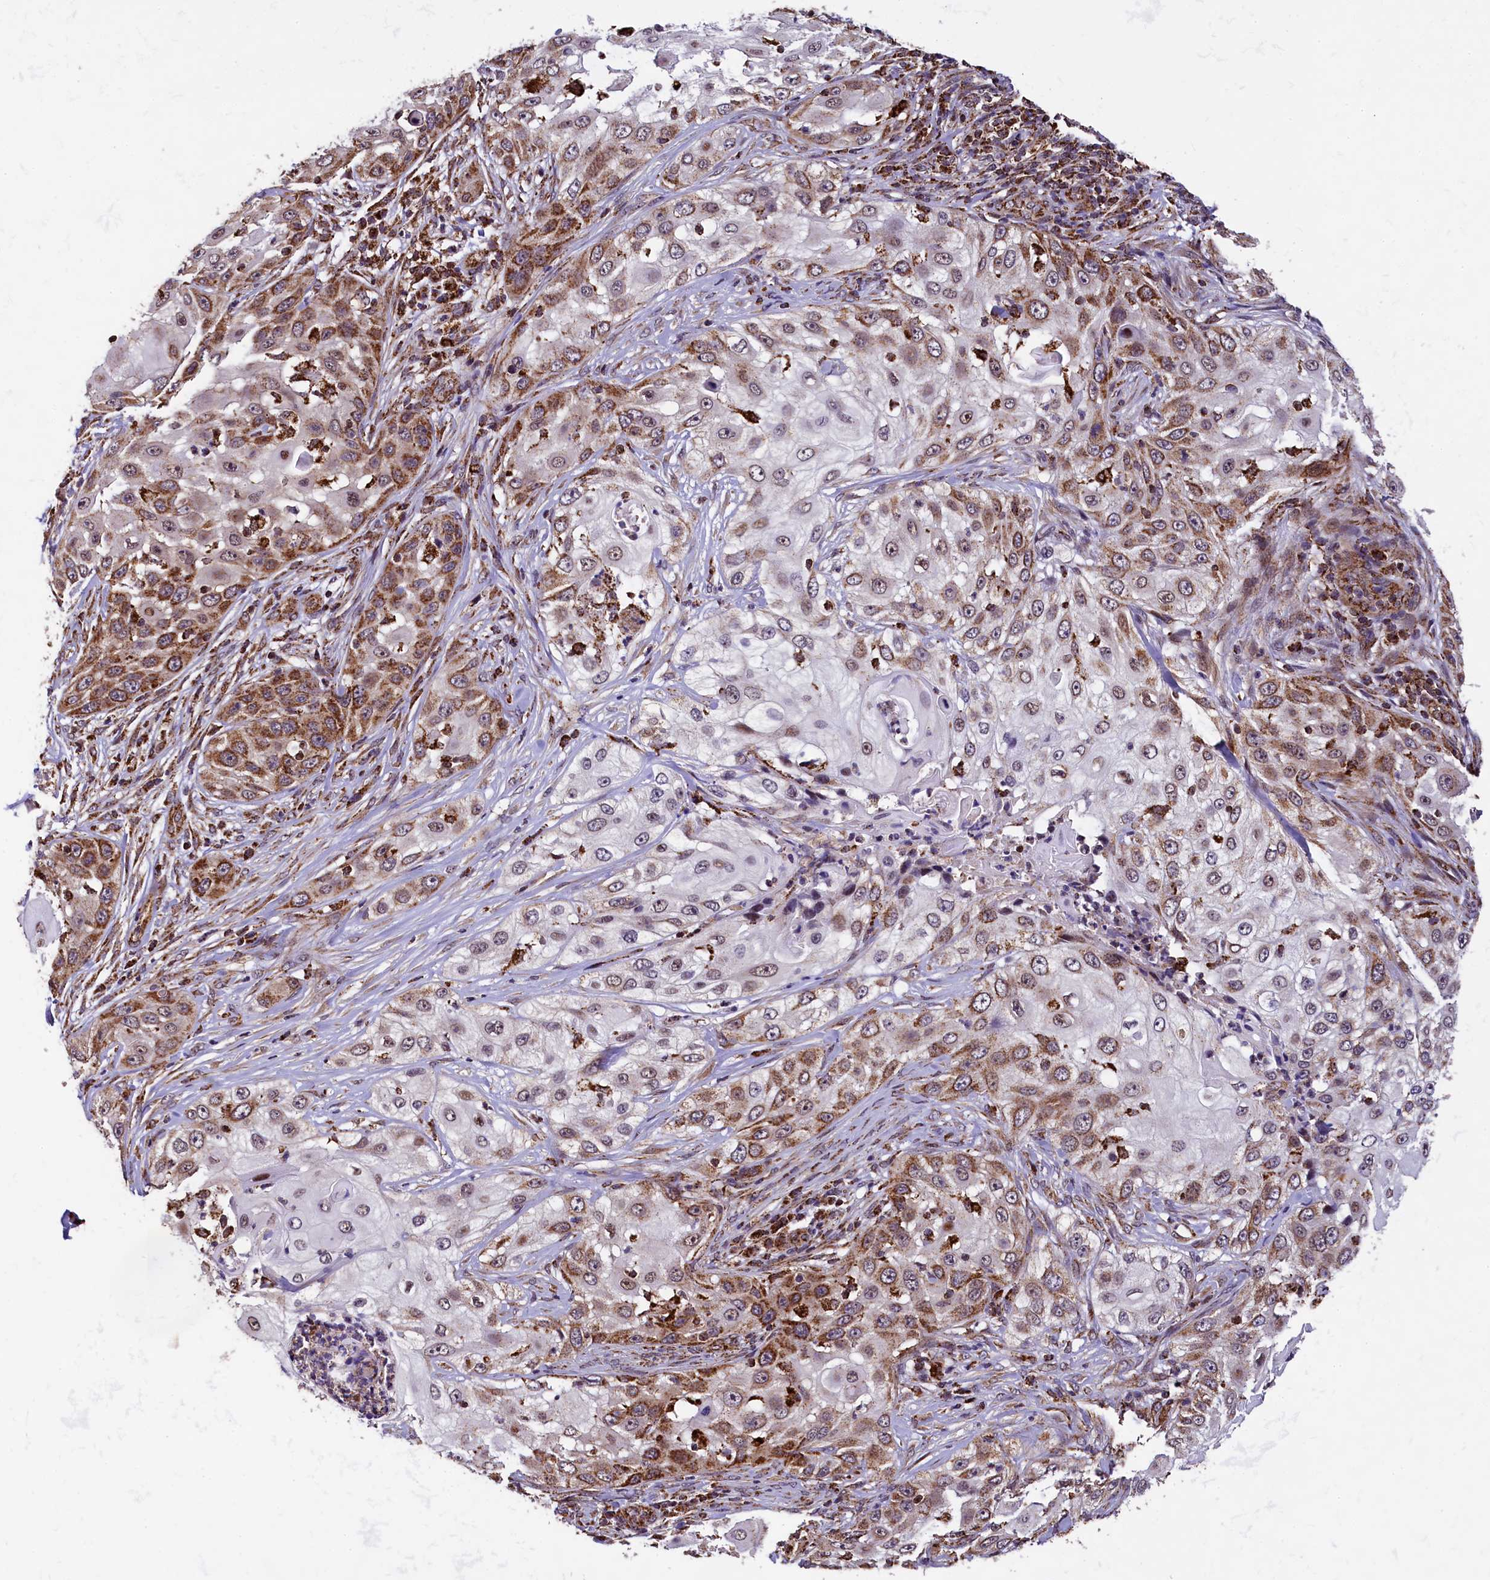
{"staining": {"intensity": "moderate", "quantity": "25%-75%", "location": "cytoplasmic/membranous"}, "tissue": "skin cancer", "cell_type": "Tumor cells", "image_type": "cancer", "snomed": [{"axis": "morphology", "description": "Squamous cell carcinoma, NOS"}, {"axis": "topography", "description": "Skin"}], "caption": "Protein staining of skin cancer (squamous cell carcinoma) tissue exhibits moderate cytoplasmic/membranous staining in about 25%-75% of tumor cells.", "gene": "KLC2", "patient": {"sex": "female", "age": 44}}